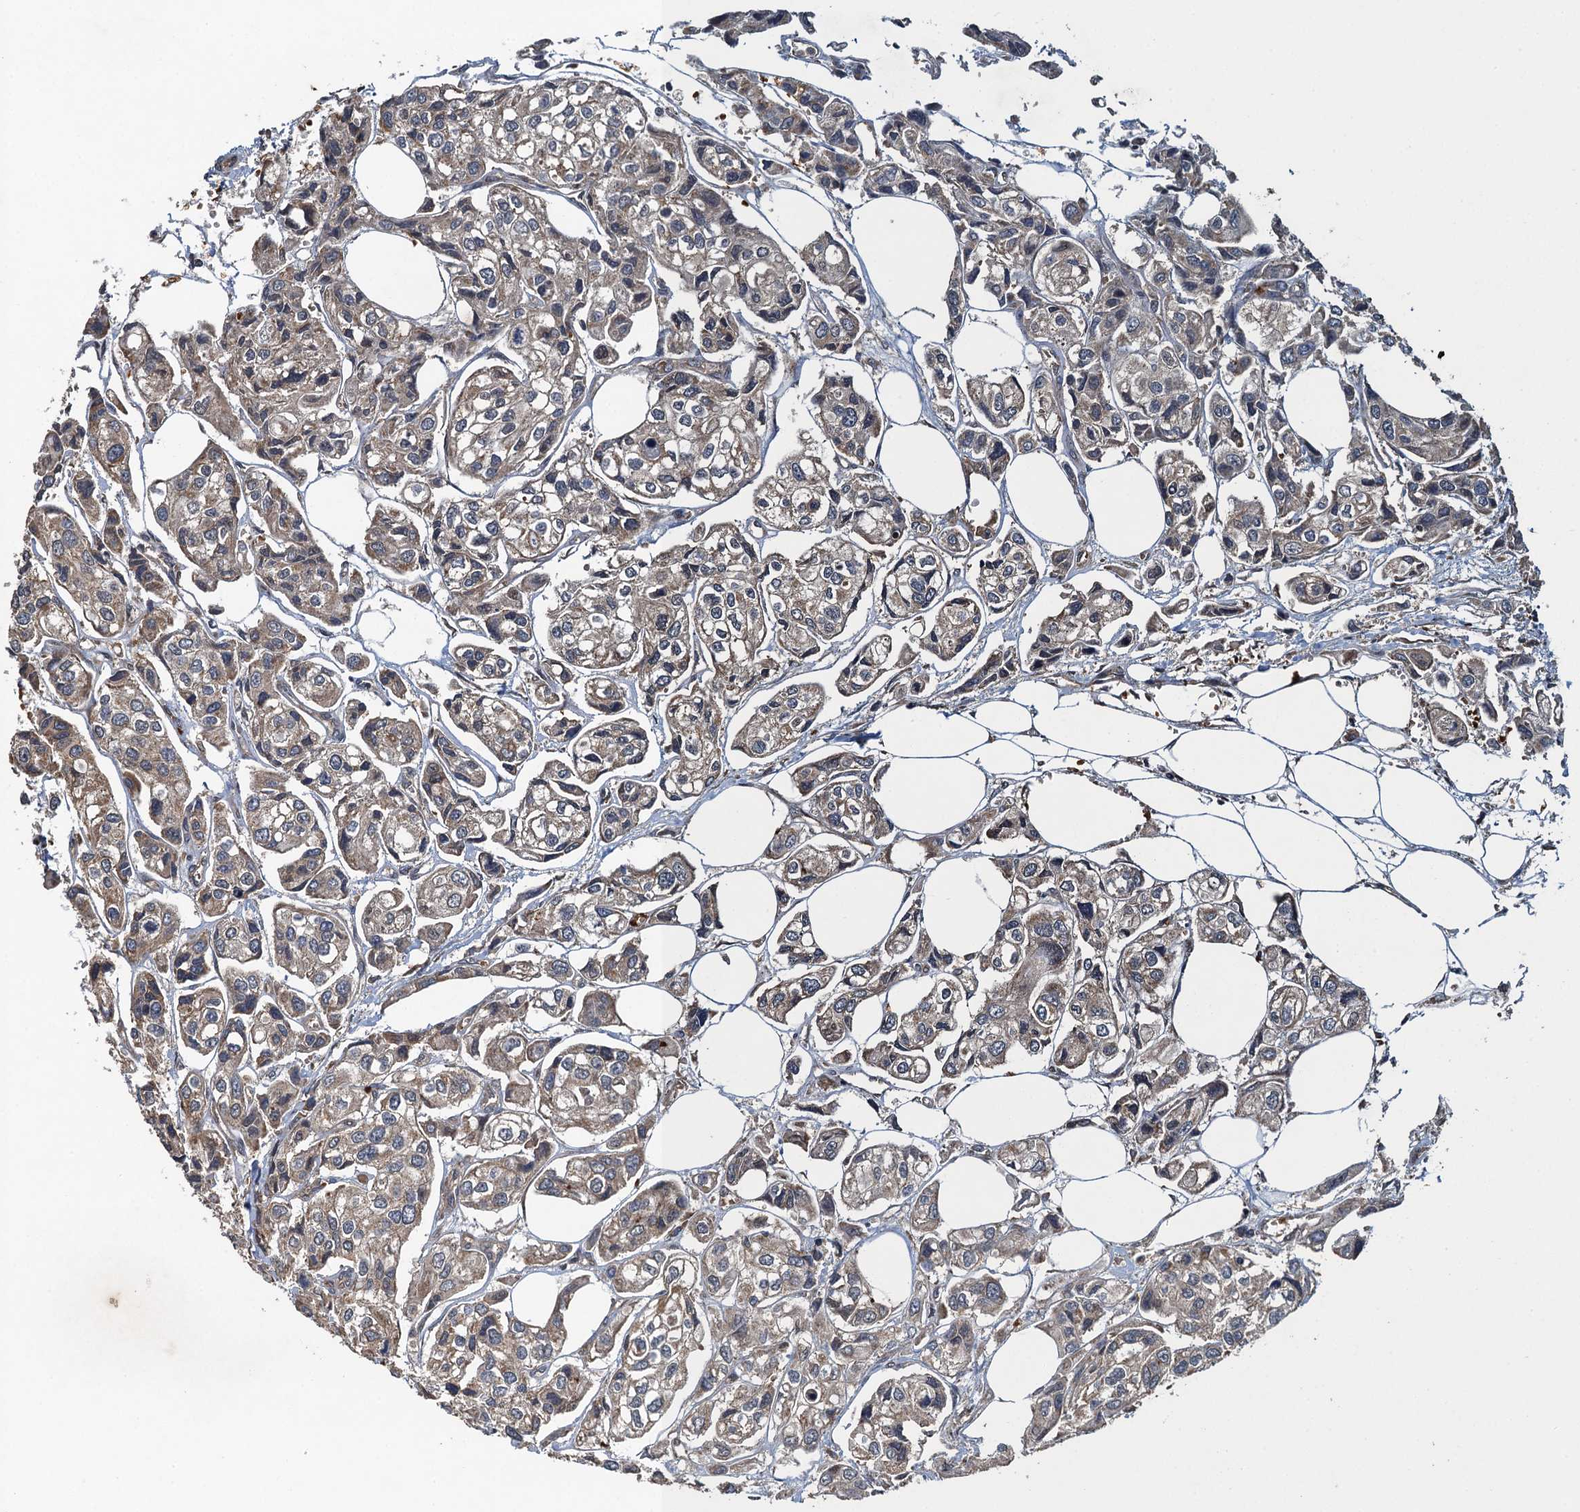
{"staining": {"intensity": "weak", "quantity": "25%-75%", "location": "cytoplasmic/membranous"}, "tissue": "urothelial cancer", "cell_type": "Tumor cells", "image_type": "cancer", "snomed": [{"axis": "morphology", "description": "Urothelial carcinoma, High grade"}, {"axis": "topography", "description": "Urinary bladder"}], "caption": "Immunohistochemical staining of human high-grade urothelial carcinoma exhibits low levels of weak cytoplasmic/membranous protein staining in about 25%-75% of tumor cells. The staining is performed using DAB brown chromogen to label protein expression. The nuclei are counter-stained blue using hematoxylin.", "gene": "SNX32", "patient": {"sex": "male", "age": 67}}